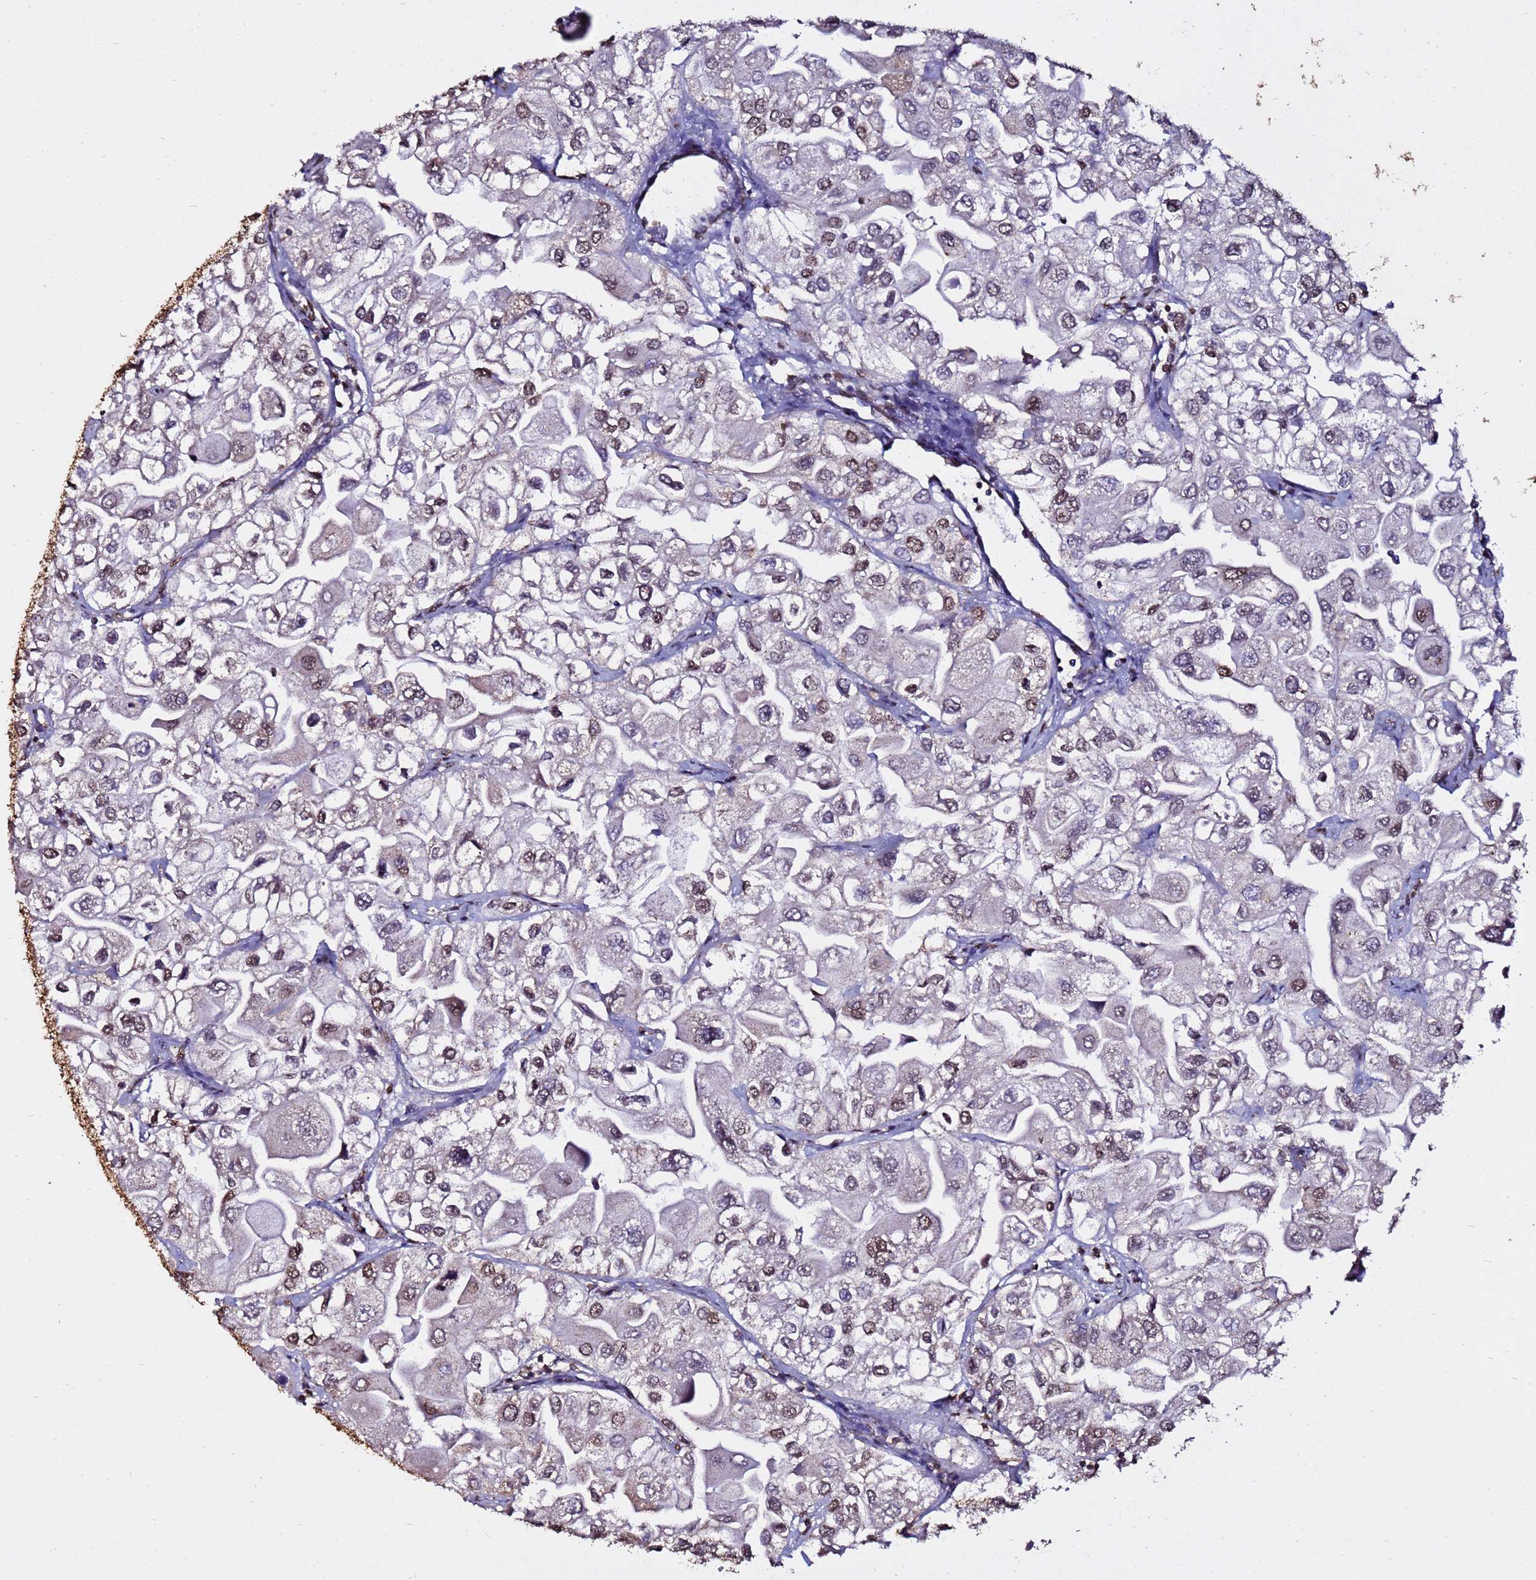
{"staining": {"intensity": "strong", "quantity": "25%-75%", "location": "nuclear"}, "tissue": "urothelial cancer", "cell_type": "Tumor cells", "image_type": "cancer", "snomed": [{"axis": "morphology", "description": "Urothelial carcinoma, High grade"}, {"axis": "topography", "description": "Urinary bladder"}], "caption": "The image exhibits a brown stain indicating the presence of a protein in the nuclear of tumor cells in high-grade urothelial carcinoma. Nuclei are stained in blue.", "gene": "TRIP6", "patient": {"sex": "male", "age": 64}}